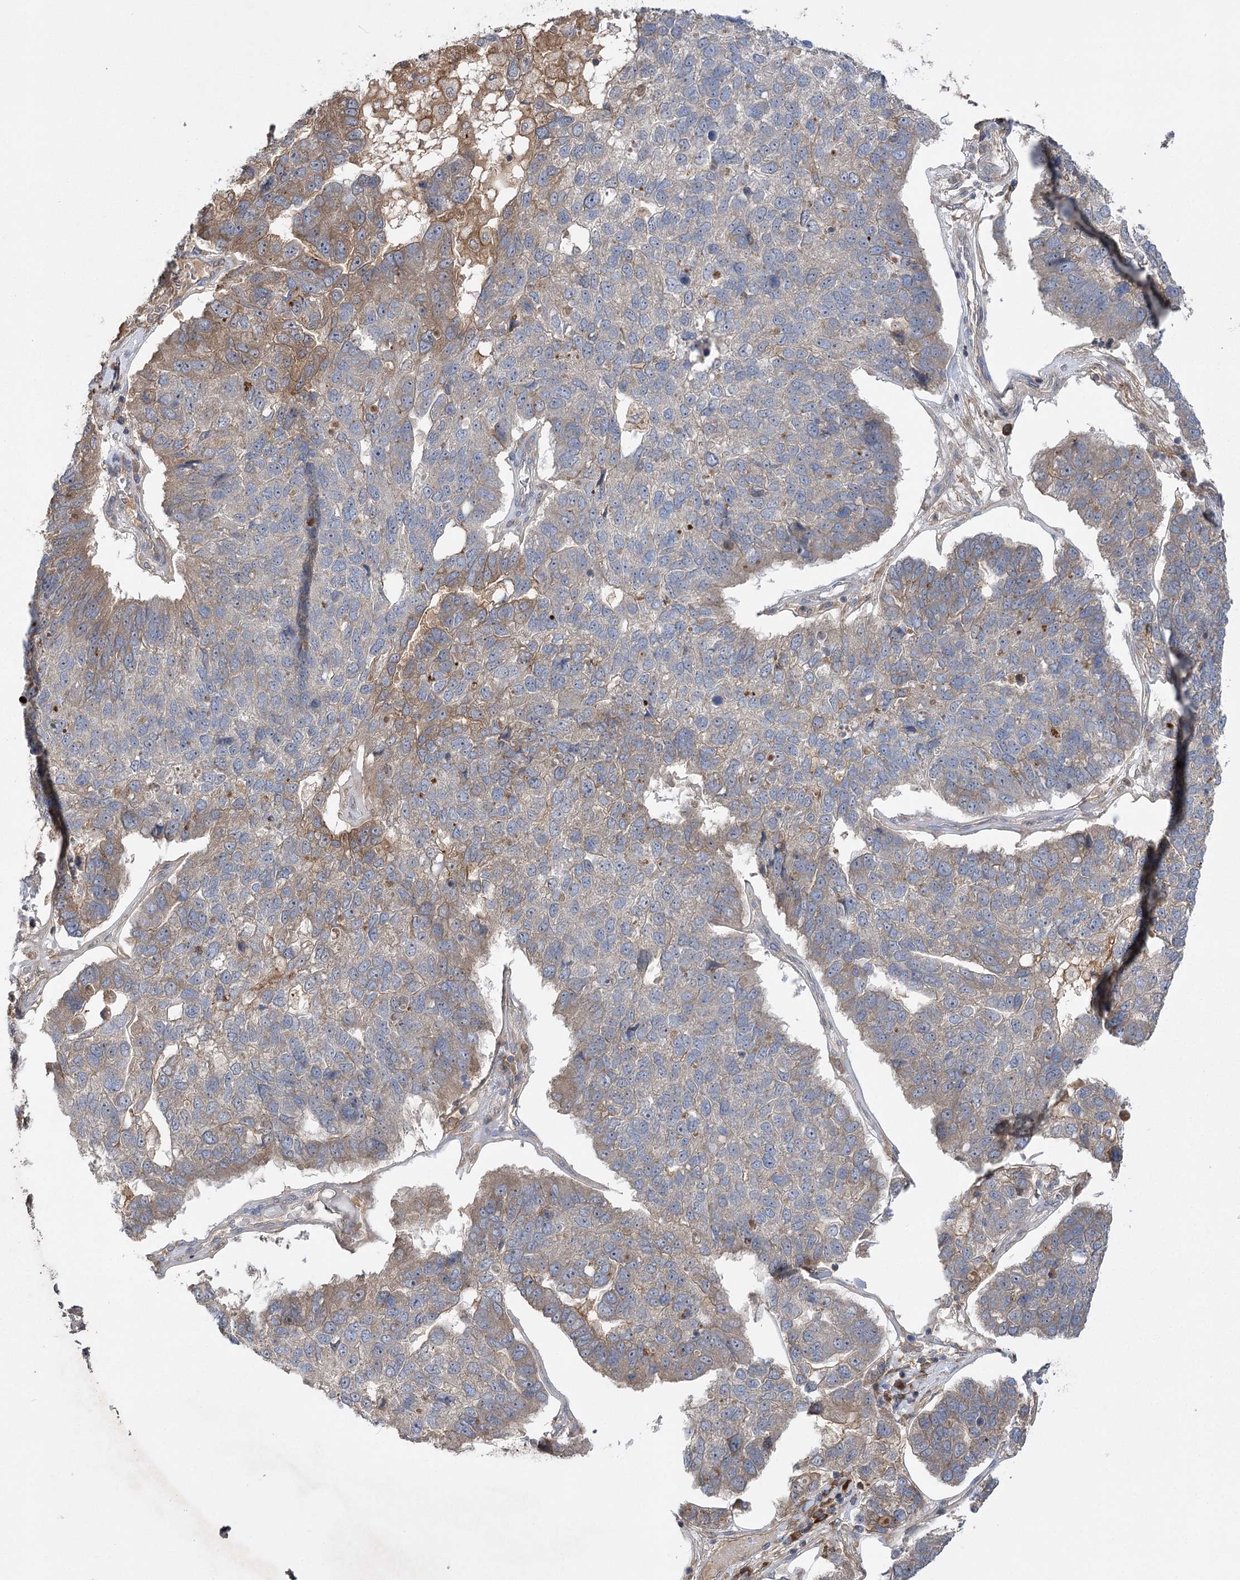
{"staining": {"intensity": "moderate", "quantity": "<25%", "location": "cytoplasmic/membranous"}, "tissue": "pancreatic cancer", "cell_type": "Tumor cells", "image_type": "cancer", "snomed": [{"axis": "morphology", "description": "Adenocarcinoma, NOS"}, {"axis": "topography", "description": "Pancreas"}], "caption": "Immunohistochemical staining of pancreatic adenocarcinoma reveals low levels of moderate cytoplasmic/membranous protein expression in about <25% of tumor cells.", "gene": "KCNN2", "patient": {"sex": "female", "age": 61}}